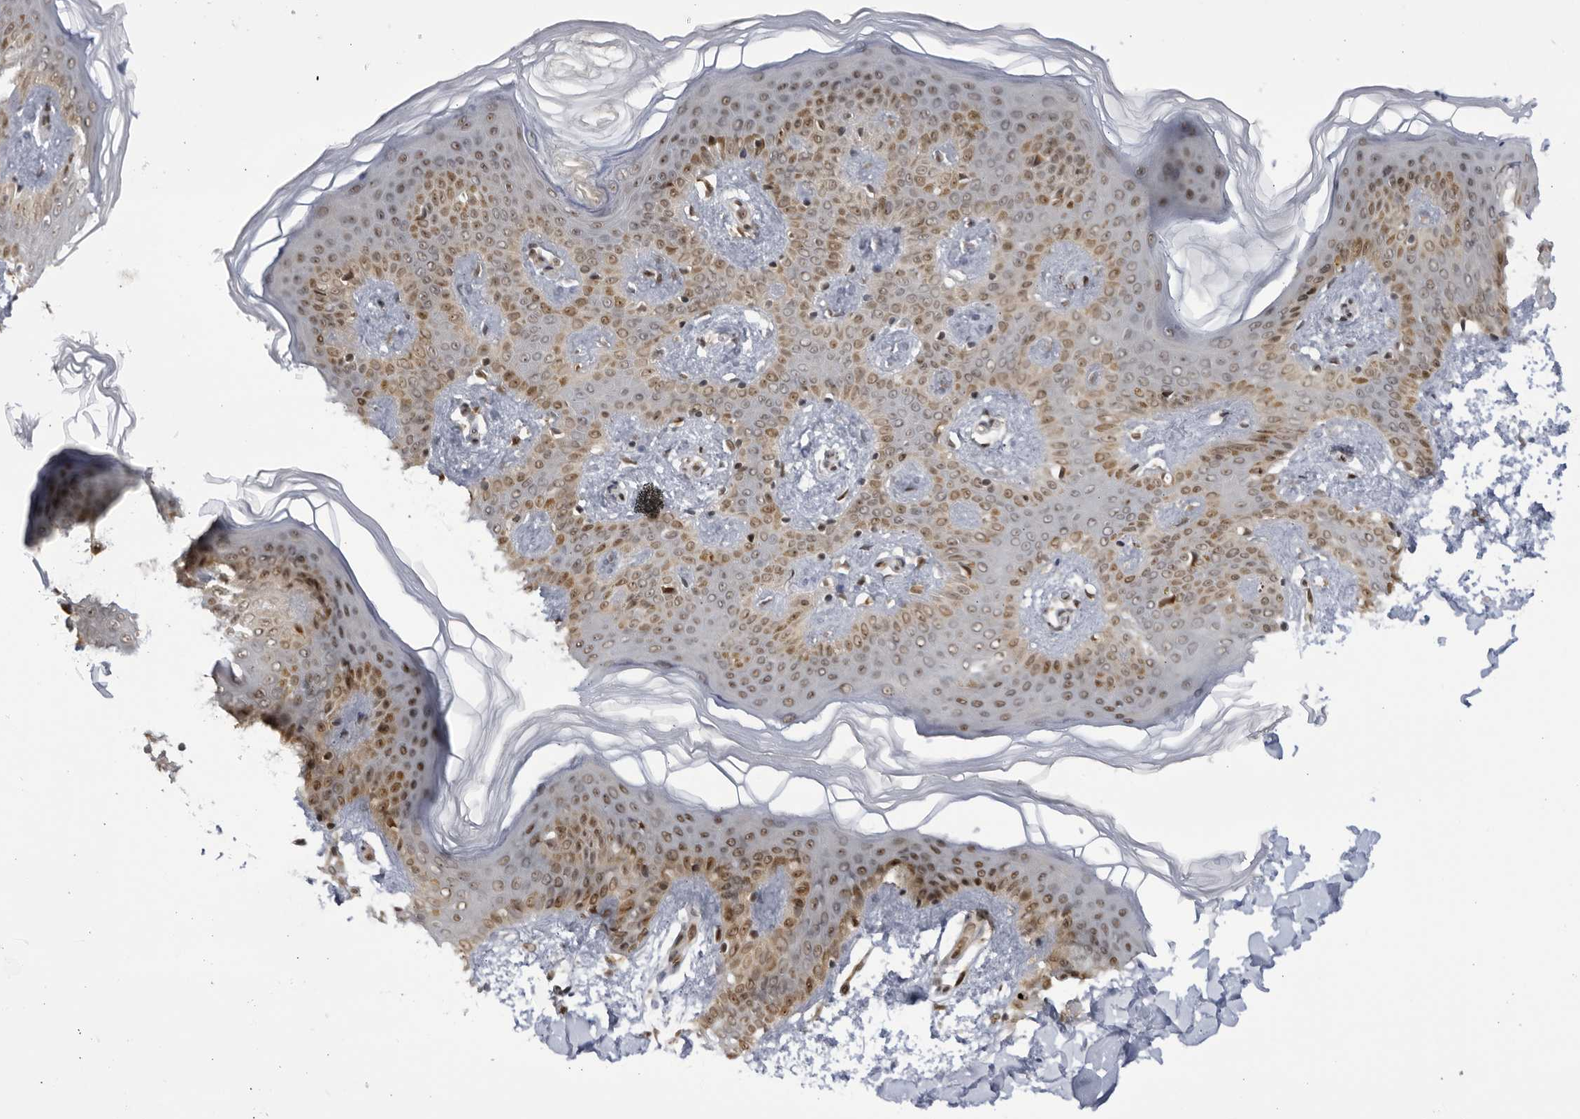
{"staining": {"intensity": "moderate", "quantity": ">75%", "location": "cytoplasmic/membranous,nuclear"}, "tissue": "skin", "cell_type": "Keratinocytes", "image_type": "normal", "snomed": [{"axis": "morphology", "description": "Normal tissue, NOS"}, {"axis": "morphology", "description": "Neoplasm, benign, NOS"}, {"axis": "topography", "description": "Skin"}, {"axis": "topography", "description": "Soft tissue"}], "caption": "Moderate cytoplasmic/membranous,nuclear protein expression is identified in about >75% of keratinocytes in skin. (DAB (3,3'-diaminobenzidine) = brown stain, brightfield microscopy at high magnification).", "gene": "RASGEF1C", "patient": {"sex": "male", "age": 26}}